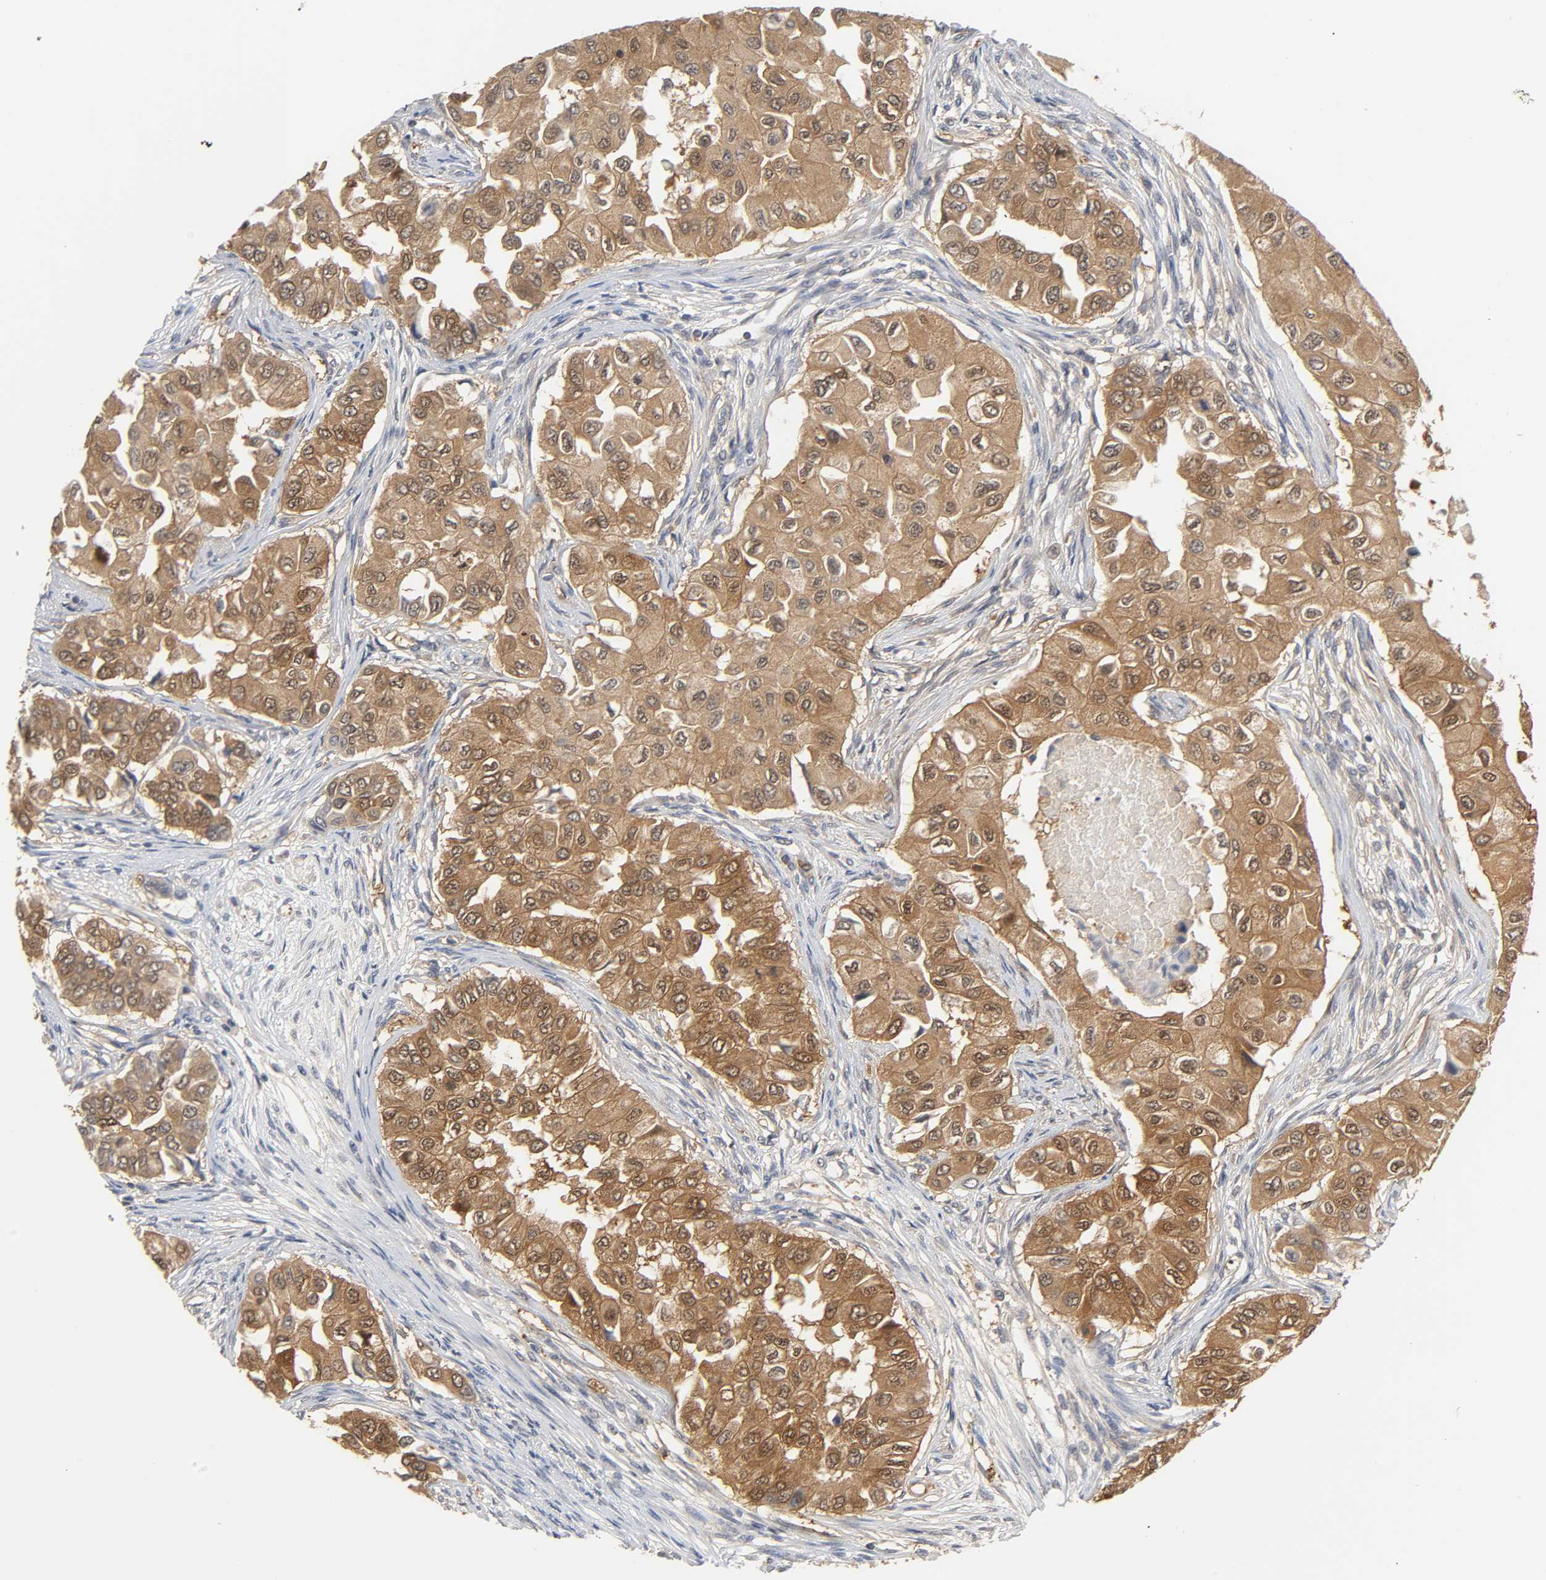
{"staining": {"intensity": "strong", "quantity": ">75%", "location": "cytoplasmic/membranous"}, "tissue": "breast cancer", "cell_type": "Tumor cells", "image_type": "cancer", "snomed": [{"axis": "morphology", "description": "Normal tissue, NOS"}, {"axis": "morphology", "description": "Duct carcinoma"}, {"axis": "topography", "description": "Breast"}], "caption": "This micrograph reveals immunohistochemistry staining of human invasive ductal carcinoma (breast), with high strong cytoplasmic/membranous expression in about >75% of tumor cells.", "gene": "MIF", "patient": {"sex": "female", "age": 49}}